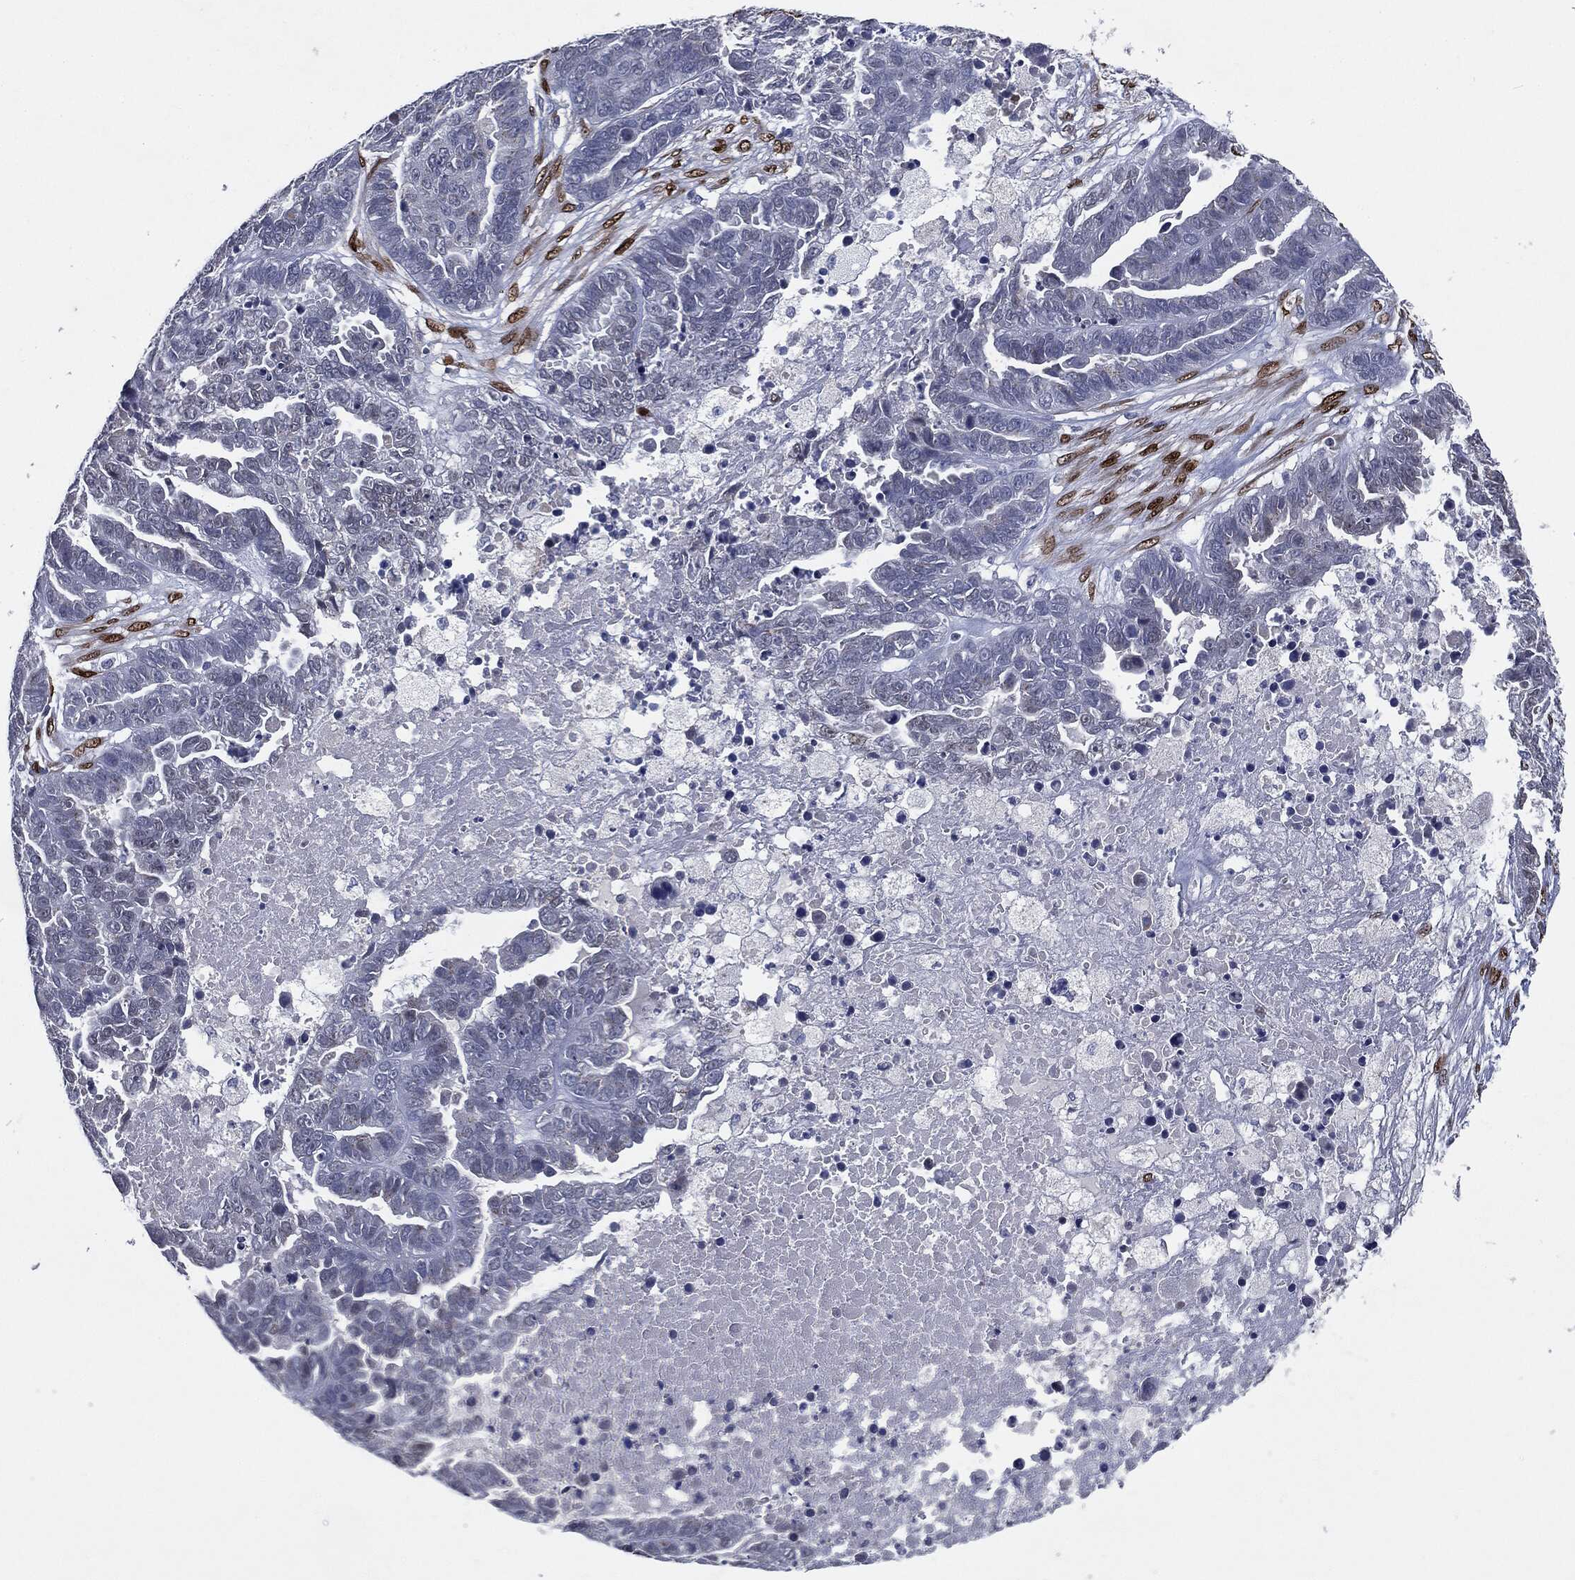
{"staining": {"intensity": "negative", "quantity": "none", "location": "none"}, "tissue": "ovarian cancer", "cell_type": "Tumor cells", "image_type": "cancer", "snomed": [{"axis": "morphology", "description": "Cystadenocarcinoma, serous, NOS"}, {"axis": "topography", "description": "Ovary"}], "caption": "Immunohistochemistry (IHC) histopathology image of neoplastic tissue: human serous cystadenocarcinoma (ovarian) stained with DAB reveals no significant protein expression in tumor cells.", "gene": "CASD1", "patient": {"sex": "female", "age": 87}}